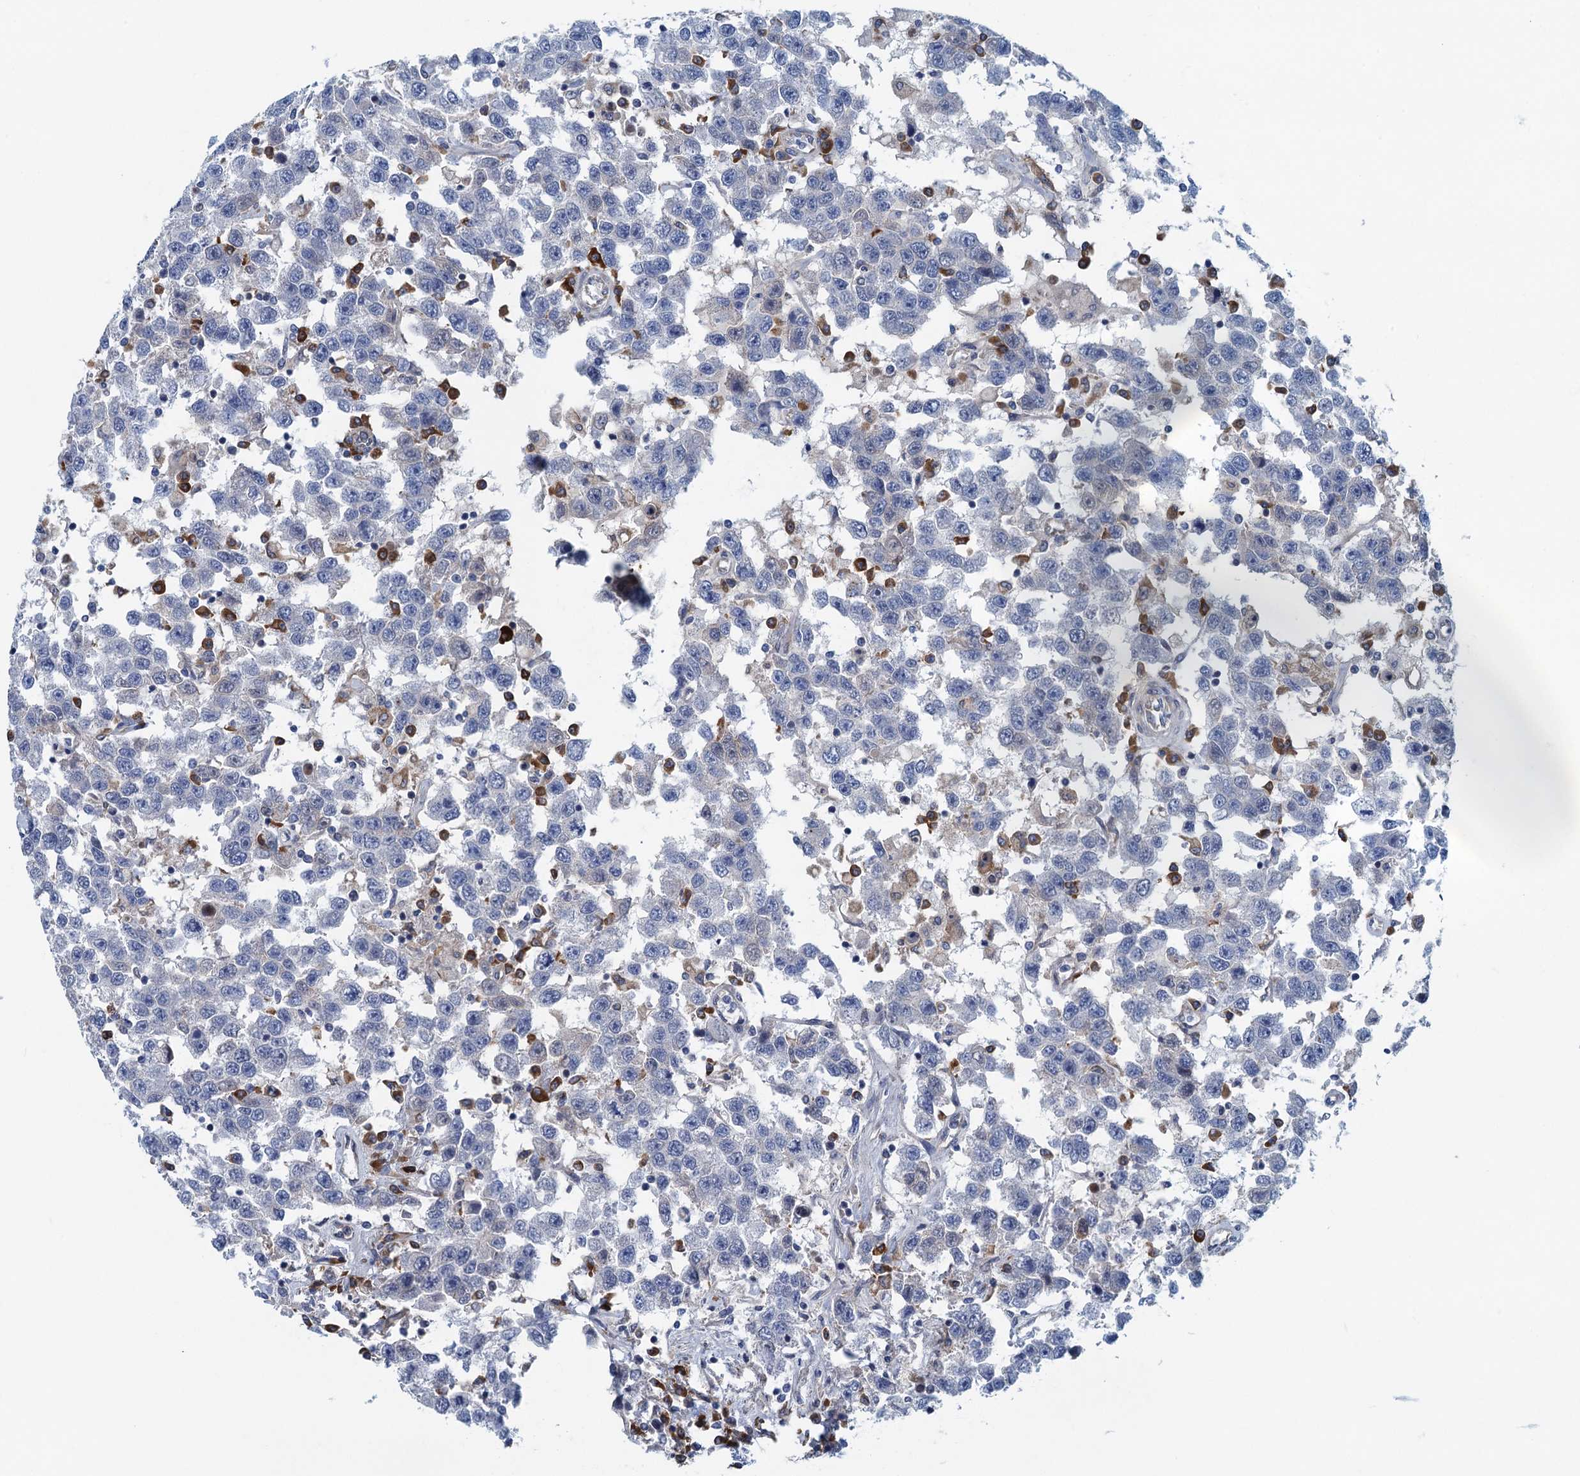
{"staining": {"intensity": "negative", "quantity": "none", "location": "none"}, "tissue": "testis cancer", "cell_type": "Tumor cells", "image_type": "cancer", "snomed": [{"axis": "morphology", "description": "Seminoma, NOS"}, {"axis": "topography", "description": "Testis"}], "caption": "High power microscopy micrograph of an immunohistochemistry (IHC) micrograph of testis seminoma, revealing no significant expression in tumor cells.", "gene": "MYDGF", "patient": {"sex": "male", "age": 41}}